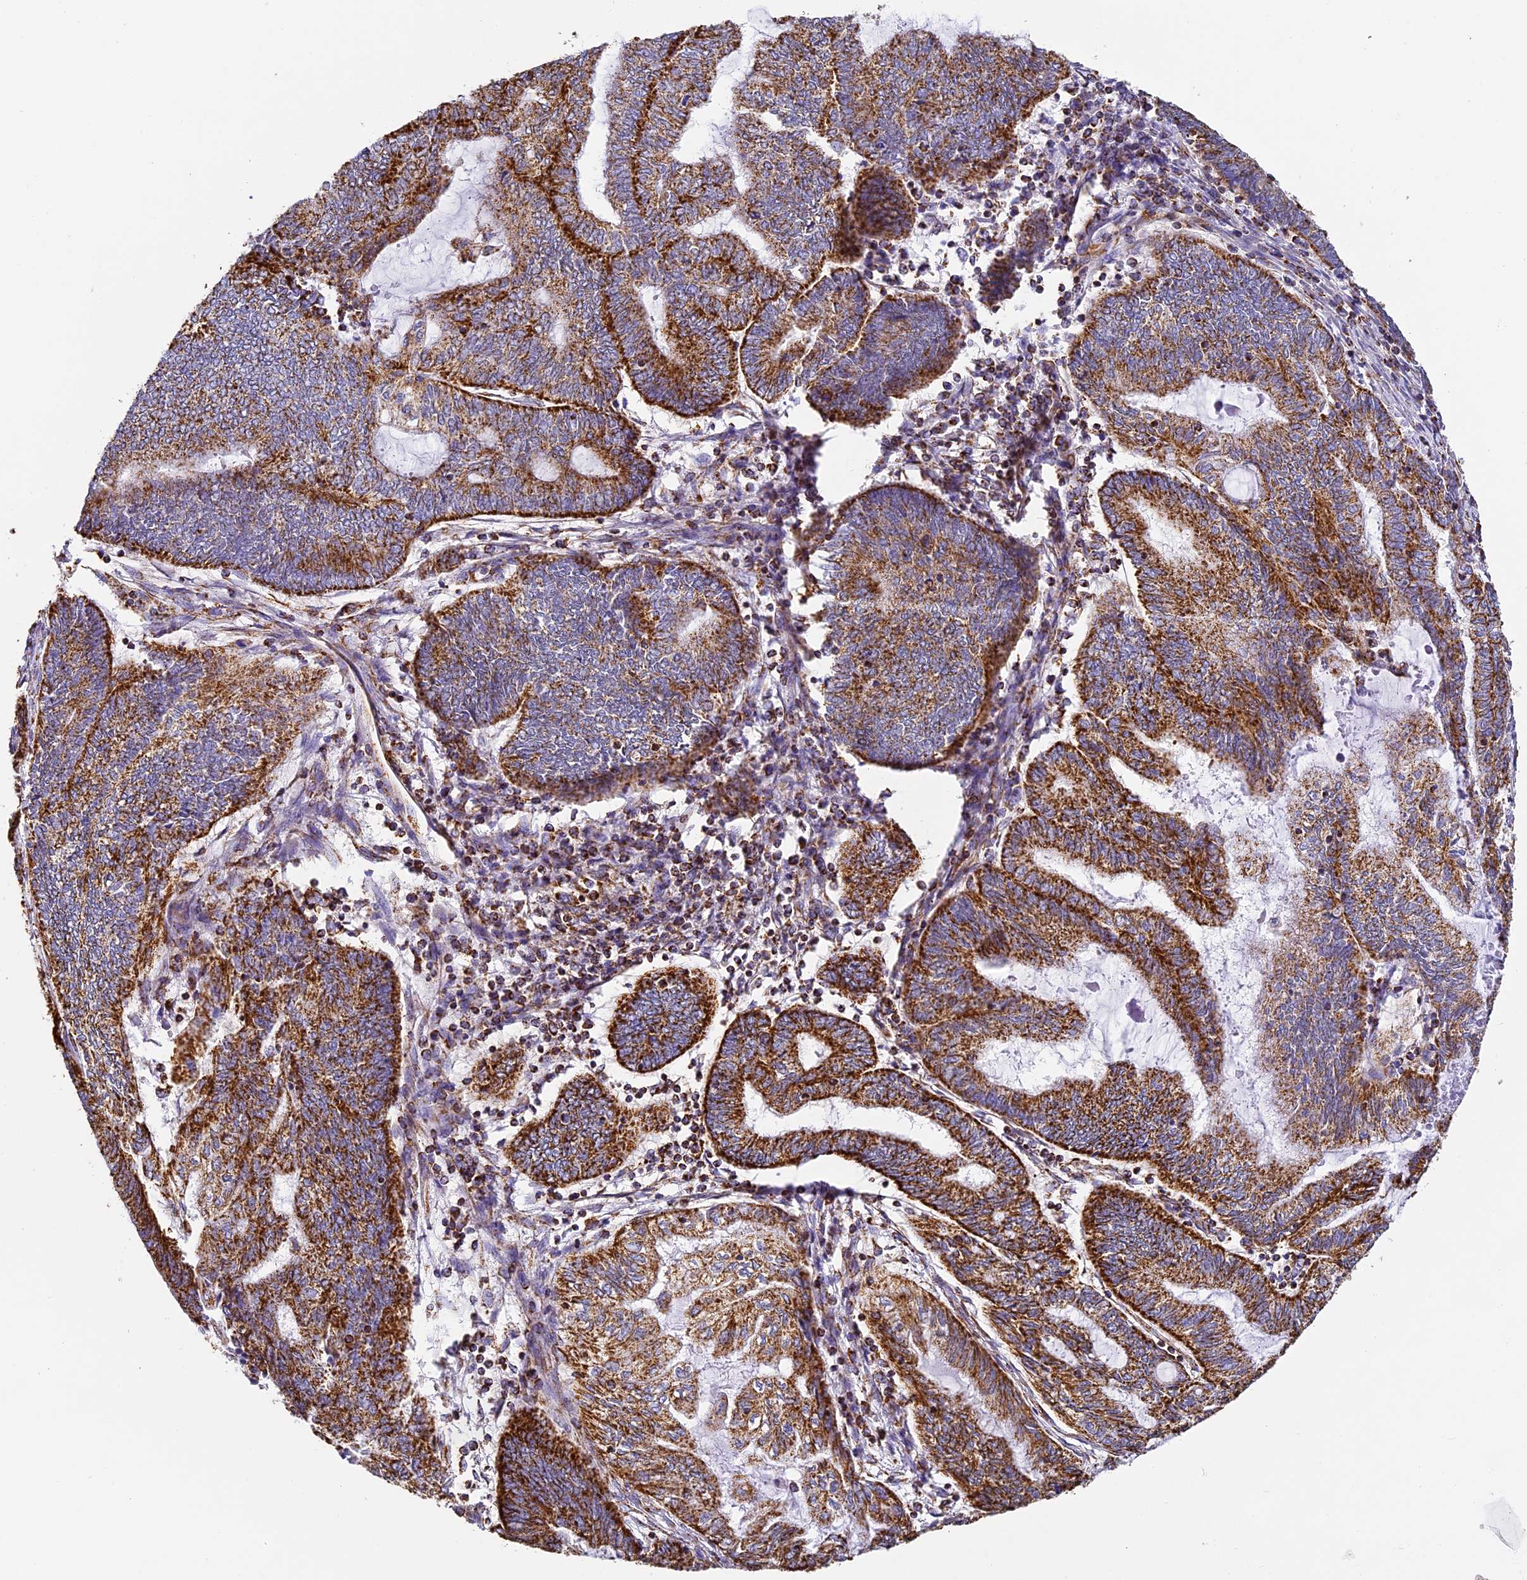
{"staining": {"intensity": "strong", "quantity": ">75%", "location": "cytoplasmic/membranous"}, "tissue": "endometrial cancer", "cell_type": "Tumor cells", "image_type": "cancer", "snomed": [{"axis": "morphology", "description": "Adenocarcinoma, NOS"}, {"axis": "topography", "description": "Uterus"}, {"axis": "topography", "description": "Endometrium"}], "caption": "Endometrial adenocarcinoma stained for a protein (brown) reveals strong cytoplasmic/membranous positive expression in about >75% of tumor cells.", "gene": "STK17A", "patient": {"sex": "female", "age": 70}}